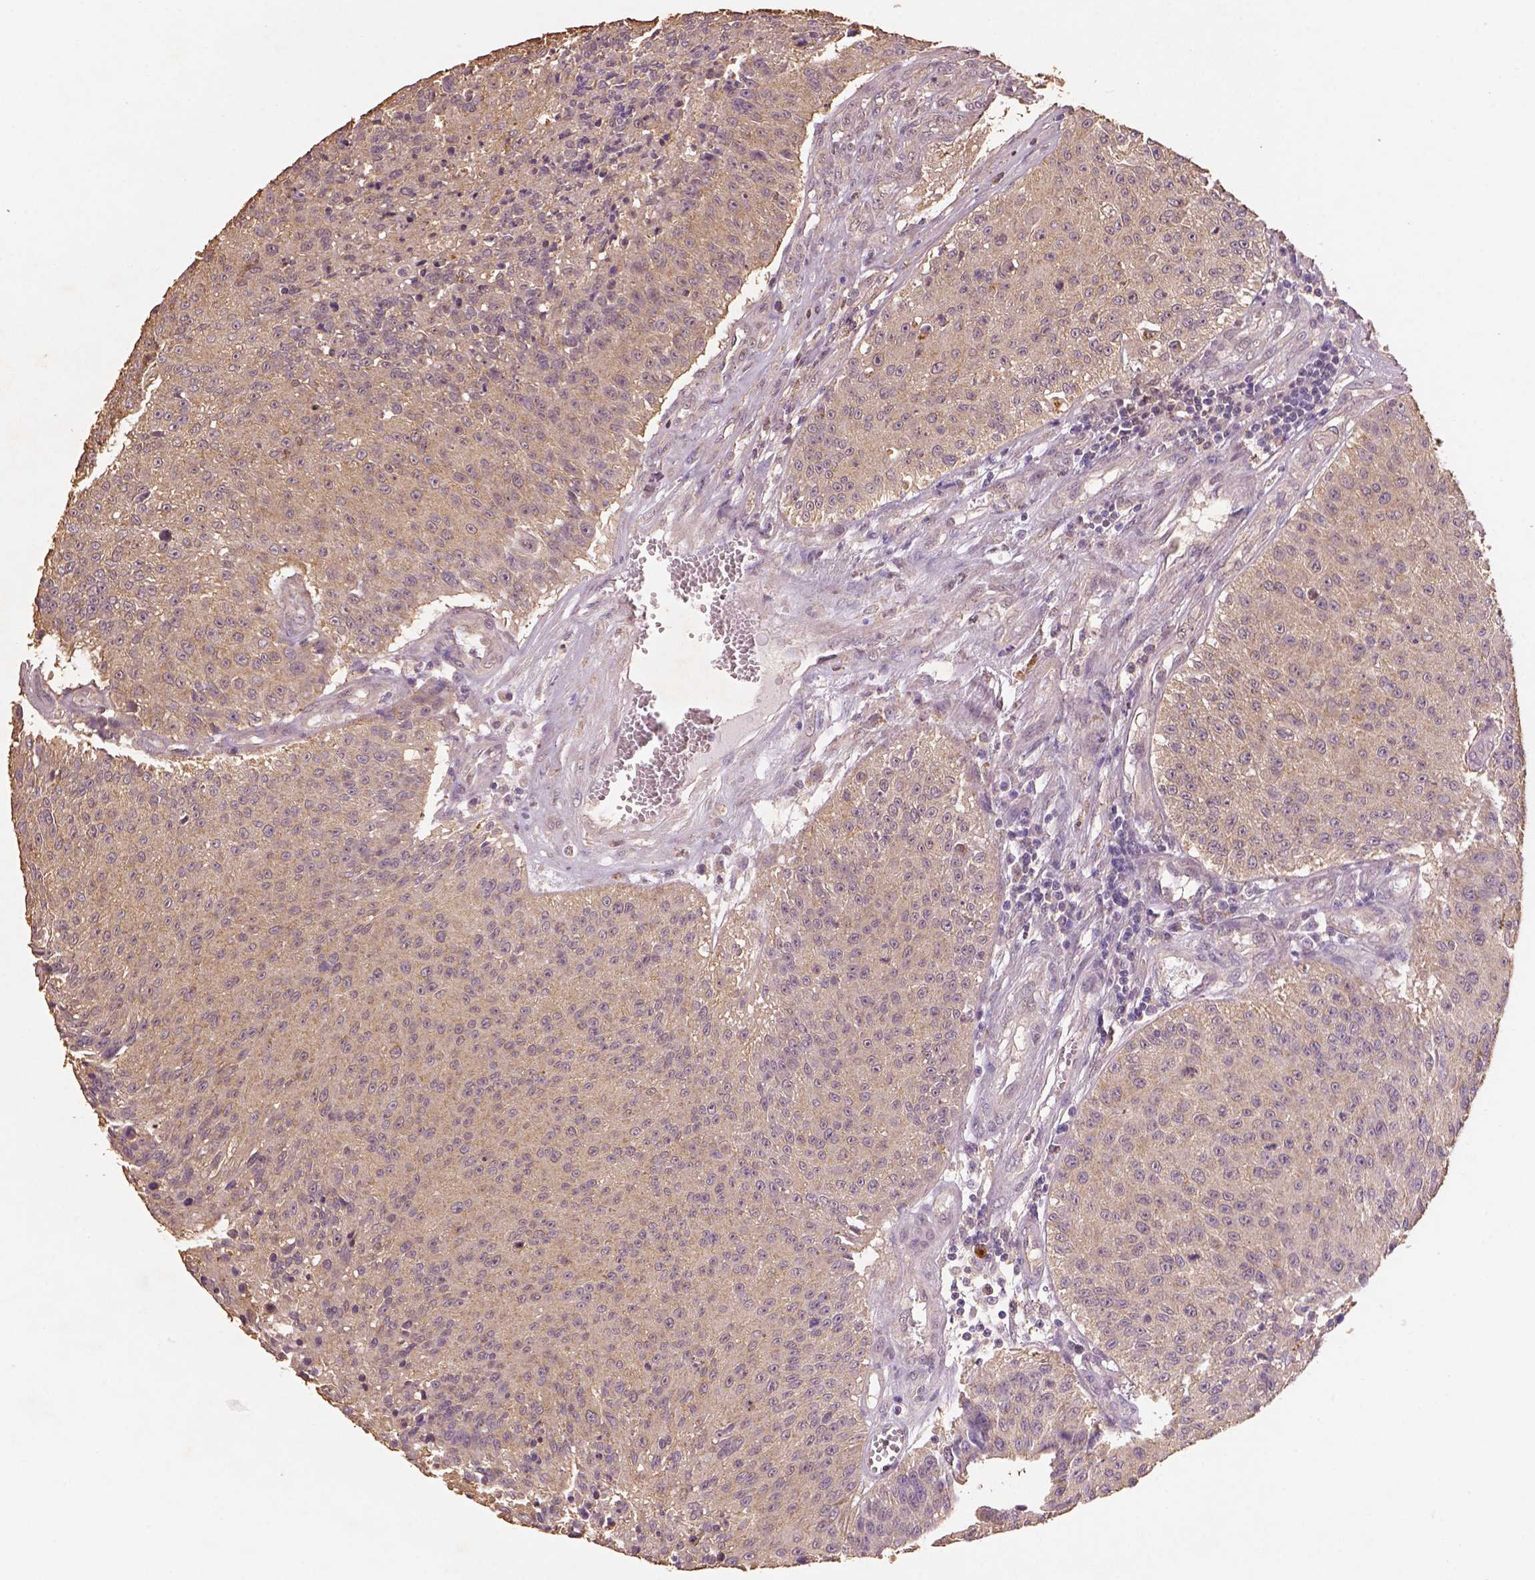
{"staining": {"intensity": "weak", "quantity": ">75%", "location": "cytoplasmic/membranous"}, "tissue": "urothelial cancer", "cell_type": "Tumor cells", "image_type": "cancer", "snomed": [{"axis": "morphology", "description": "Urothelial carcinoma, NOS"}, {"axis": "topography", "description": "Urinary bladder"}], "caption": "This is an image of IHC staining of urothelial cancer, which shows weak positivity in the cytoplasmic/membranous of tumor cells.", "gene": "AP2B1", "patient": {"sex": "male", "age": 55}}